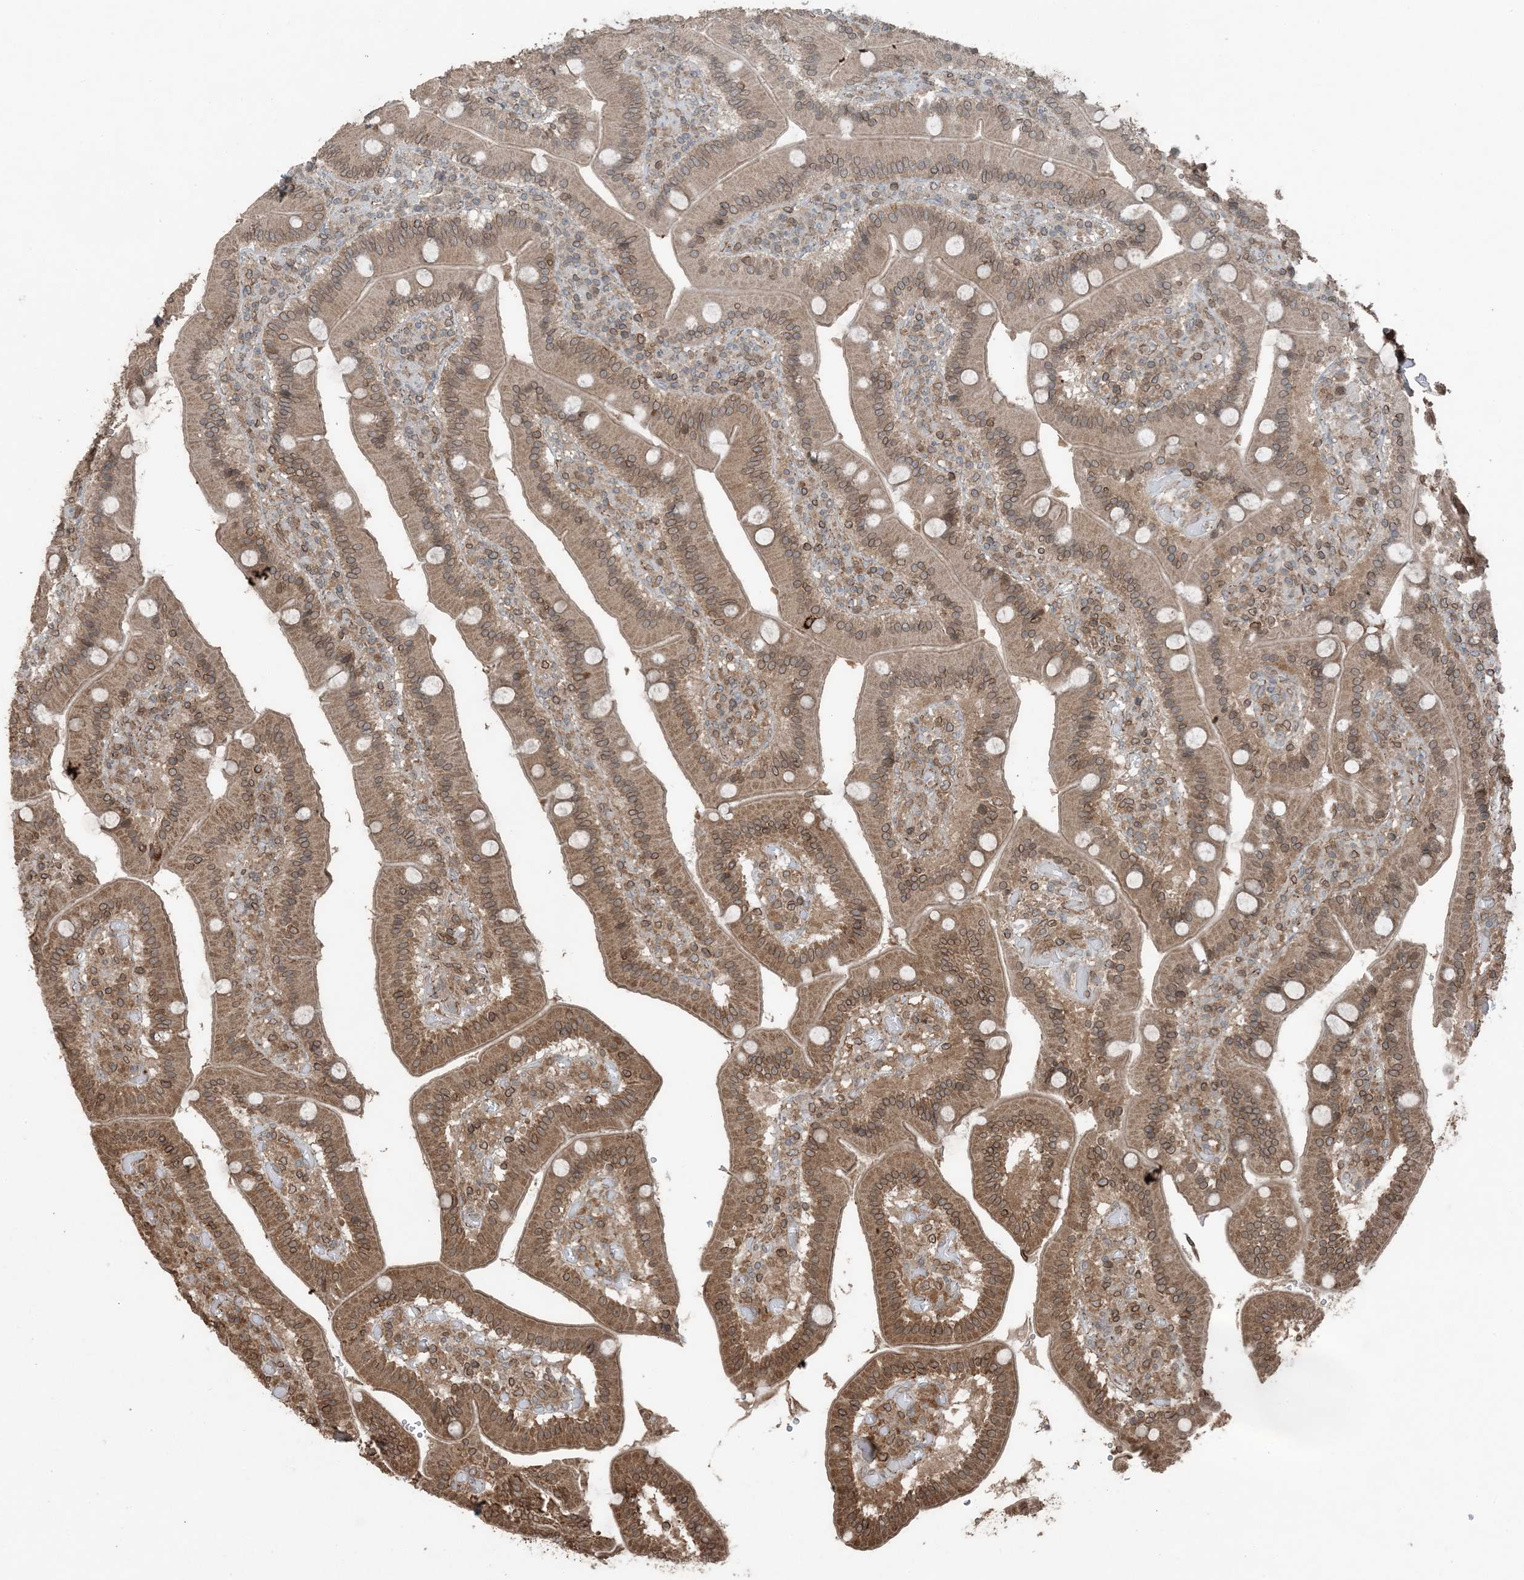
{"staining": {"intensity": "moderate", "quantity": ">75%", "location": "cytoplasmic/membranous,nuclear"}, "tissue": "duodenum", "cell_type": "Glandular cells", "image_type": "normal", "snomed": [{"axis": "morphology", "description": "Normal tissue, NOS"}, {"axis": "topography", "description": "Duodenum"}], "caption": "Immunohistochemistry histopathology image of benign duodenum stained for a protein (brown), which reveals medium levels of moderate cytoplasmic/membranous,nuclear expression in about >75% of glandular cells.", "gene": "ZFAND2B", "patient": {"sex": "female", "age": 62}}